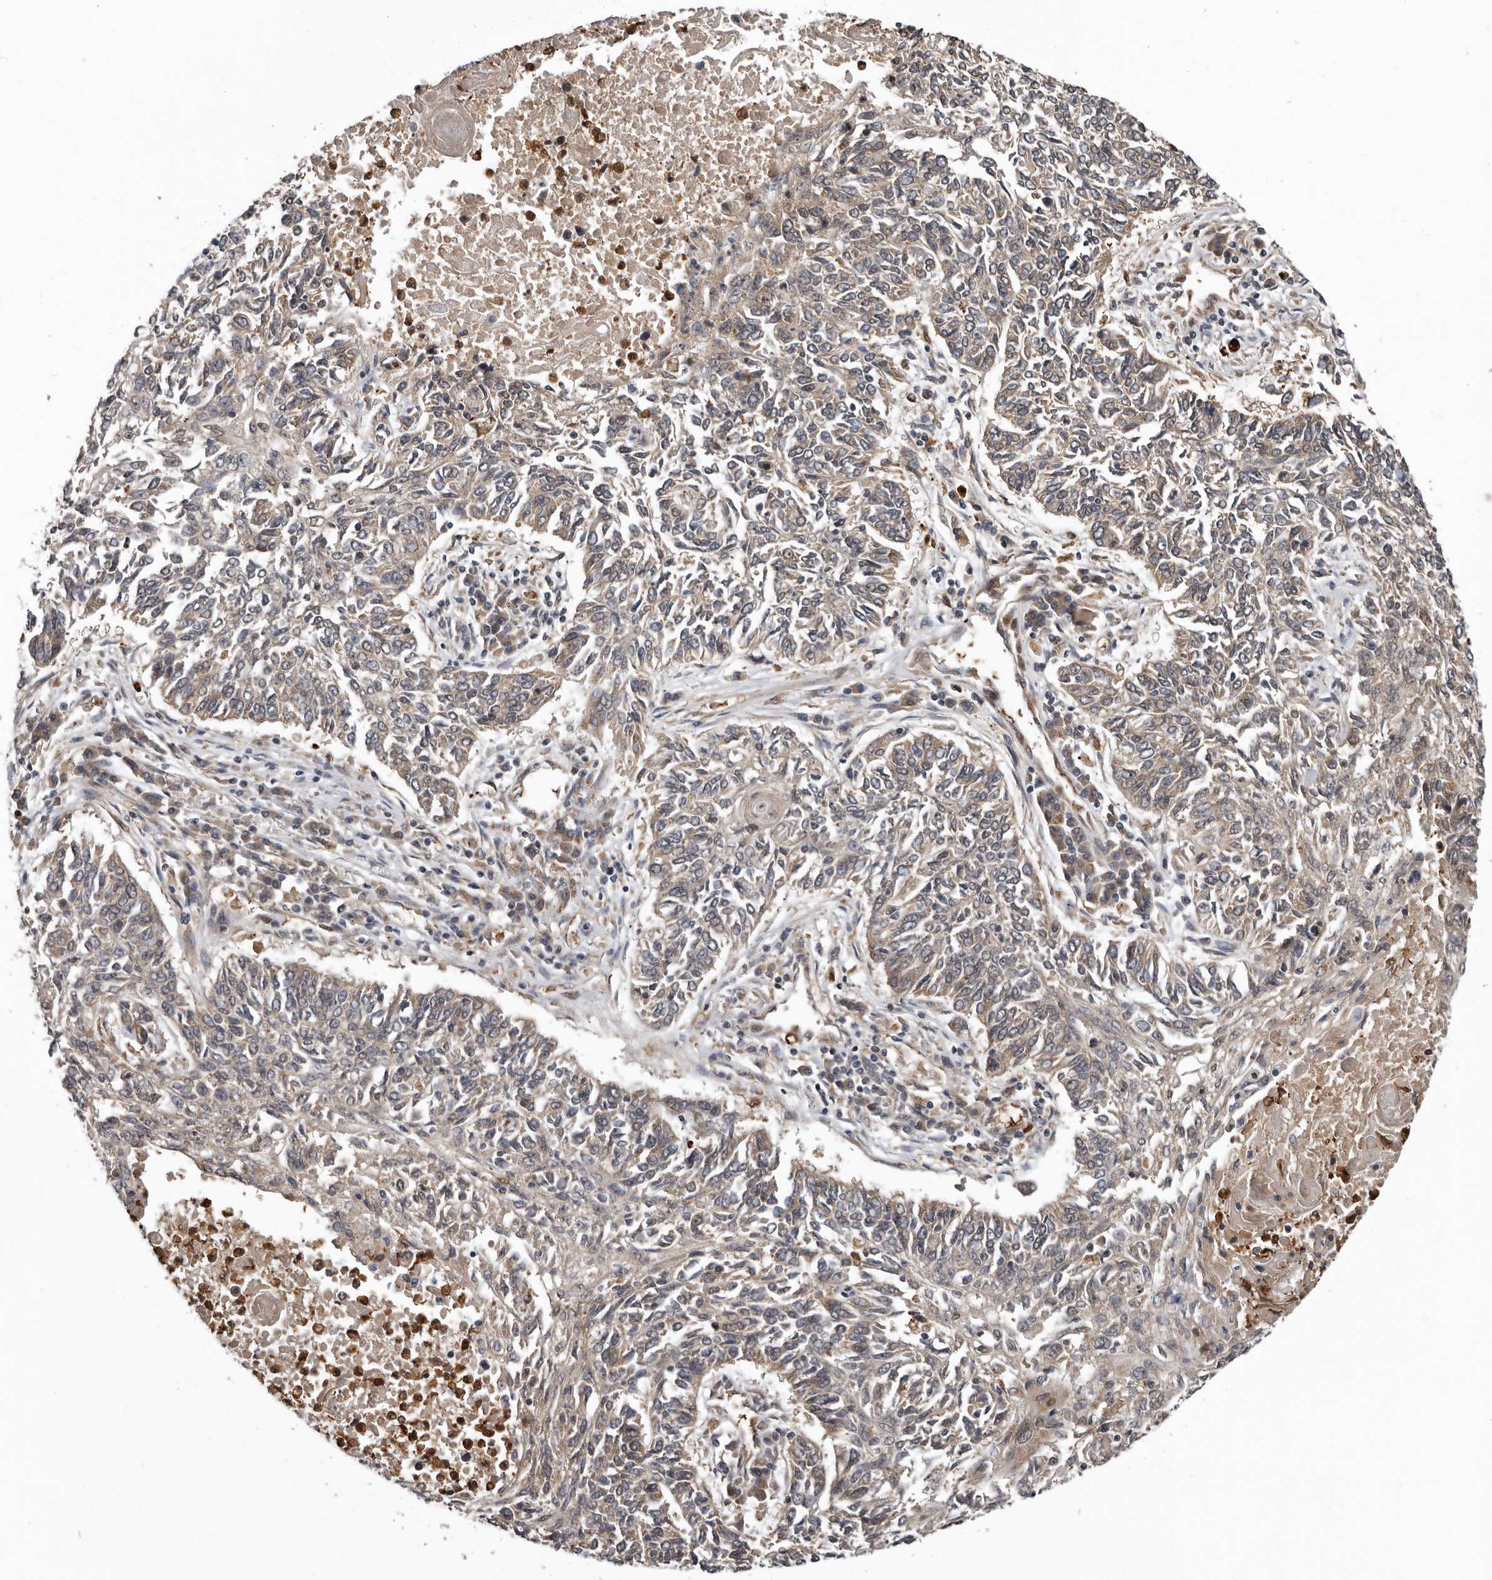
{"staining": {"intensity": "weak", "quantity": ">75%", "location": "cytoplasmic/membranous"}, "tissue": "lung cancer", "cell_type": "Tumor cells", "image_type": "cancer", "snomed": [{"axis": "morphology", "description": "Normal tissue, NOS"}, {"axis": "morphology", "description": "Squamous cell carcinoma, NOS"}, {"axis": "topography", "description": "Cartilage tissue"}, {"axis": "topography", "description": "Bronchus"}, {"axis": "topography", "description": "Lung"}], "caption": "Lung squamous cell carcinoma stained with DAB IHC exhibits low levels of weak cytoplasmic/membranous staining in about >75% of tumor cells.", "gene": "FGFR4", "patient": {"sex": "female", "age": 49}}